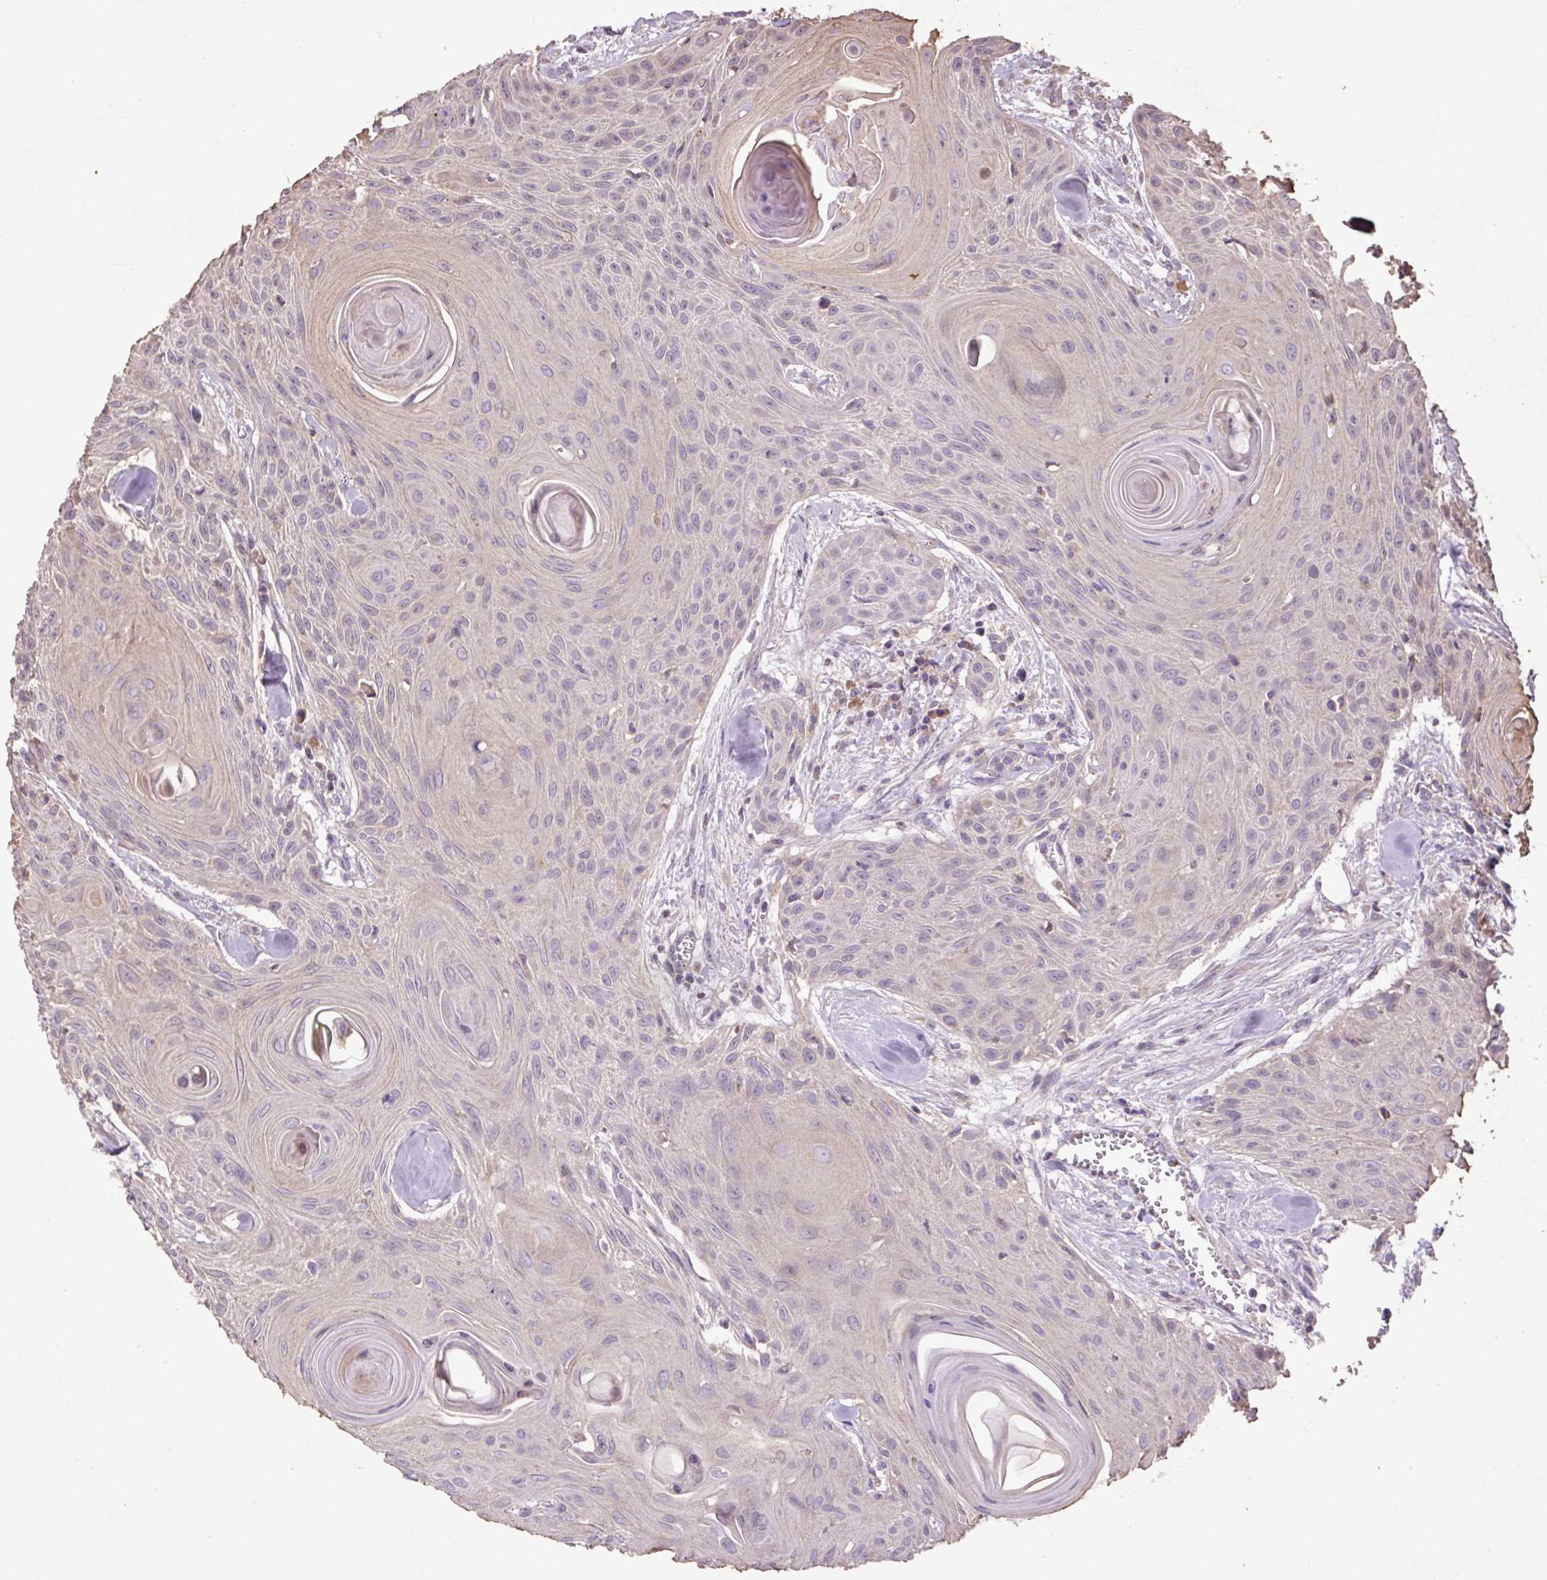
{"staining": {"intensity": "weak", "quantity": "<25%", "location": "cytoplasmic/membranous"}, "tissue": "head and neck cancer", "cell_type": "Tumor cells", "image_type": "cancer", "snomed": [{"axis": "morphology", "description": "Squamous cell carcinoma, NOS"}, {"axis": "topography", "description": "Lymph node"}, {"axis": "topography", "description": "Salivary gland"}, {"axis": "topography", "description": "Head-Neck"}], "caption": "DAB (3,3'-diaminobenzidine) immunohistochemical staining of head and neck squamous cell carcinoma exhibits no significant staining in tumor cells. Brightfield microscopy of immunohistochemistry (IHC) stained with DAB (brown) and hematoxylin (blue), captured at high magnification.", "gene": "ABR", "patient": {"sex": "female", "age": 74}}